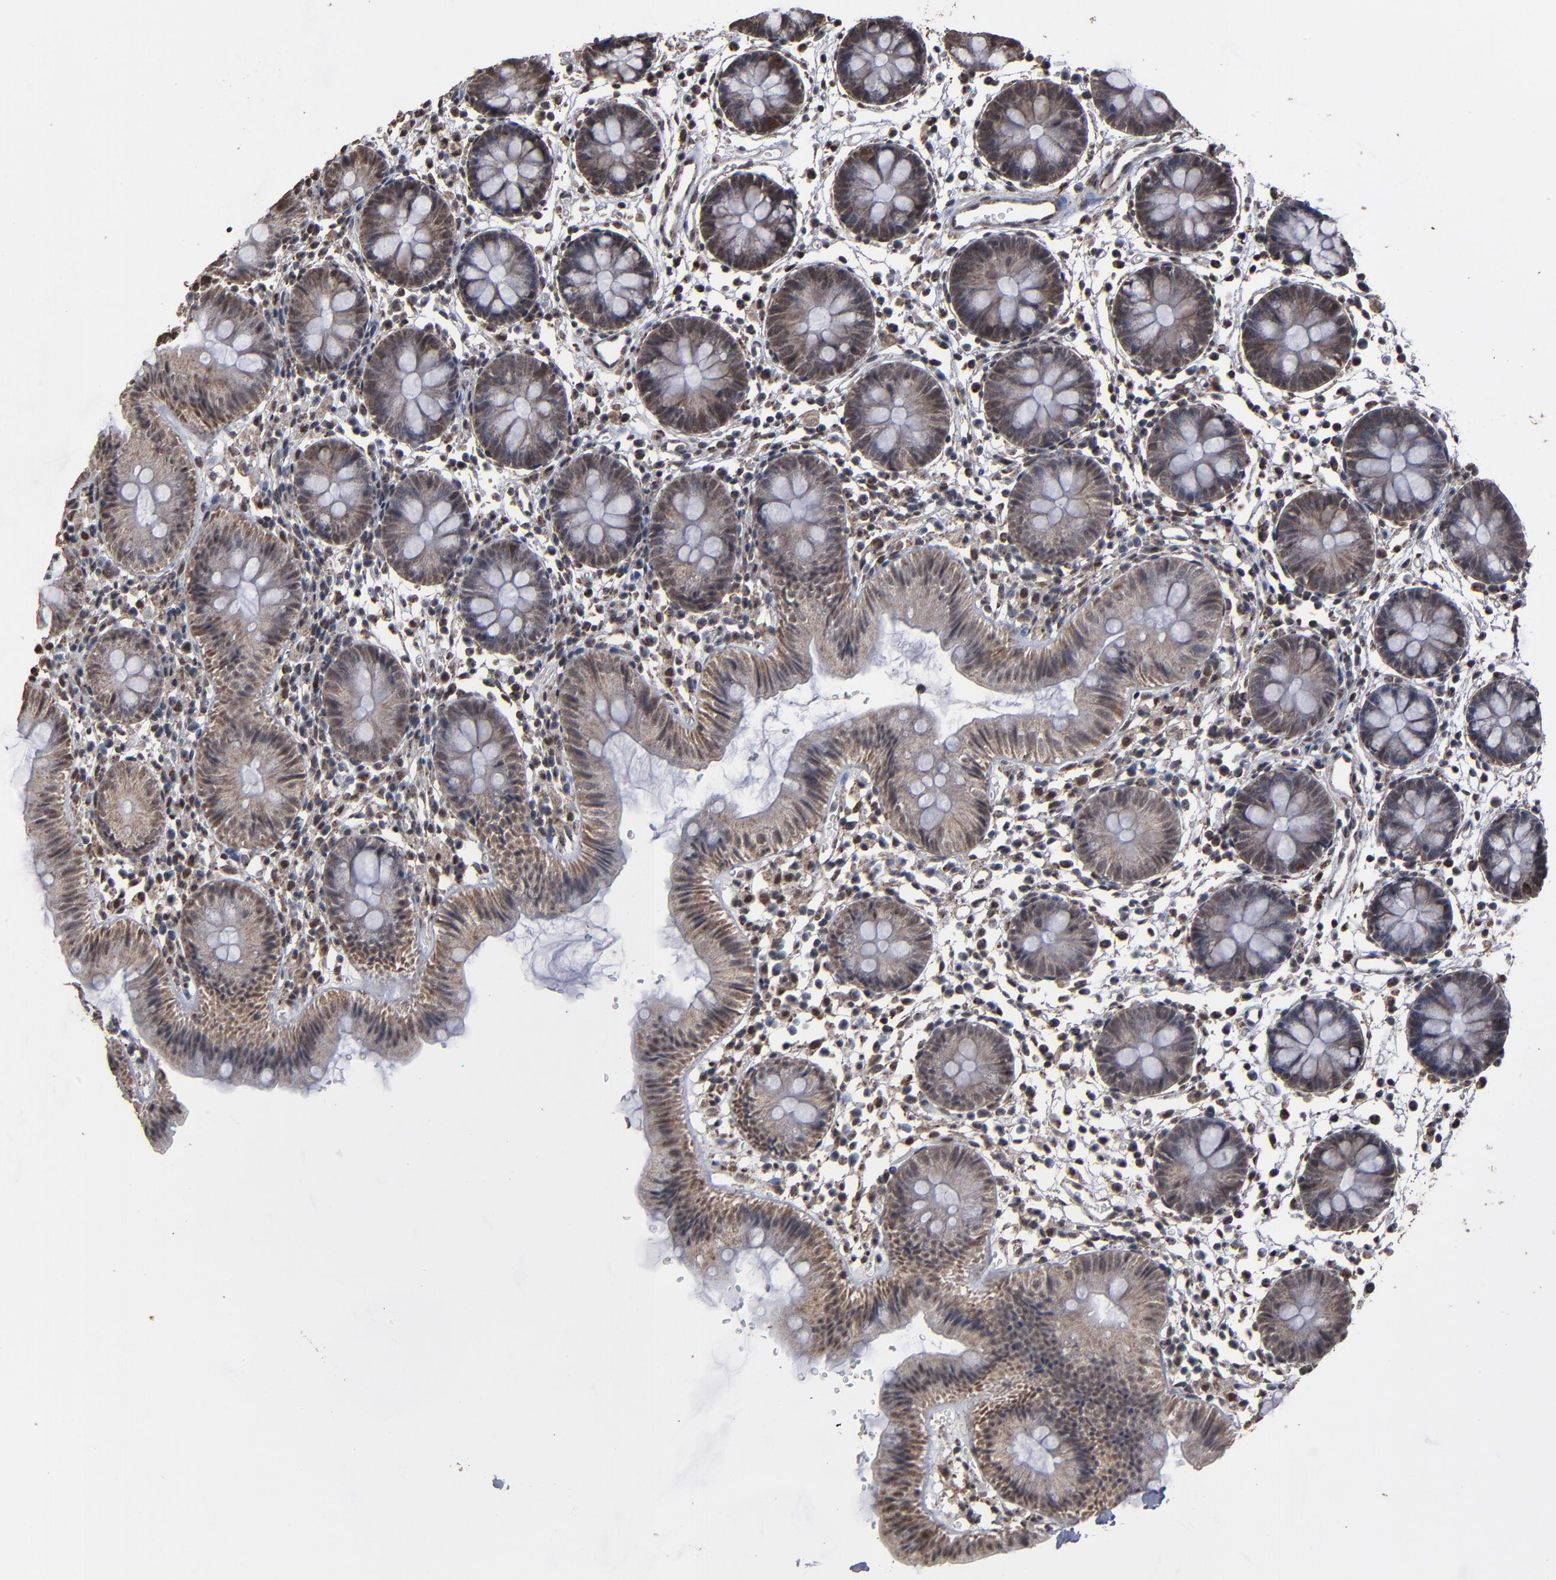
{"staining": {"intensity": "moderate", "quantity": ">75%", "location": "cytoplasmic/membranous"}, "tissue": "colon", "cell_type": "Endothelial cells", "image_type": "normal", "snomed": [{"axis": "morphology", "description": "Normal tissue, NOS"}, {"axis": "topography", "description": "Colon"}], "caption": "Unremarkable colon was stained to show a protein in brown. There is medium levels of moderate cytoplasmic/membranous expression in about >75% of endothelial cells. Using DAB (3,3'-diaminobenzidine) (brown) and hematoxylin (blue) stains, captured at high magnification using brightfield microscopy.", "gene": "BNIP3", "patient": {"sex": "male", "age": 14}}